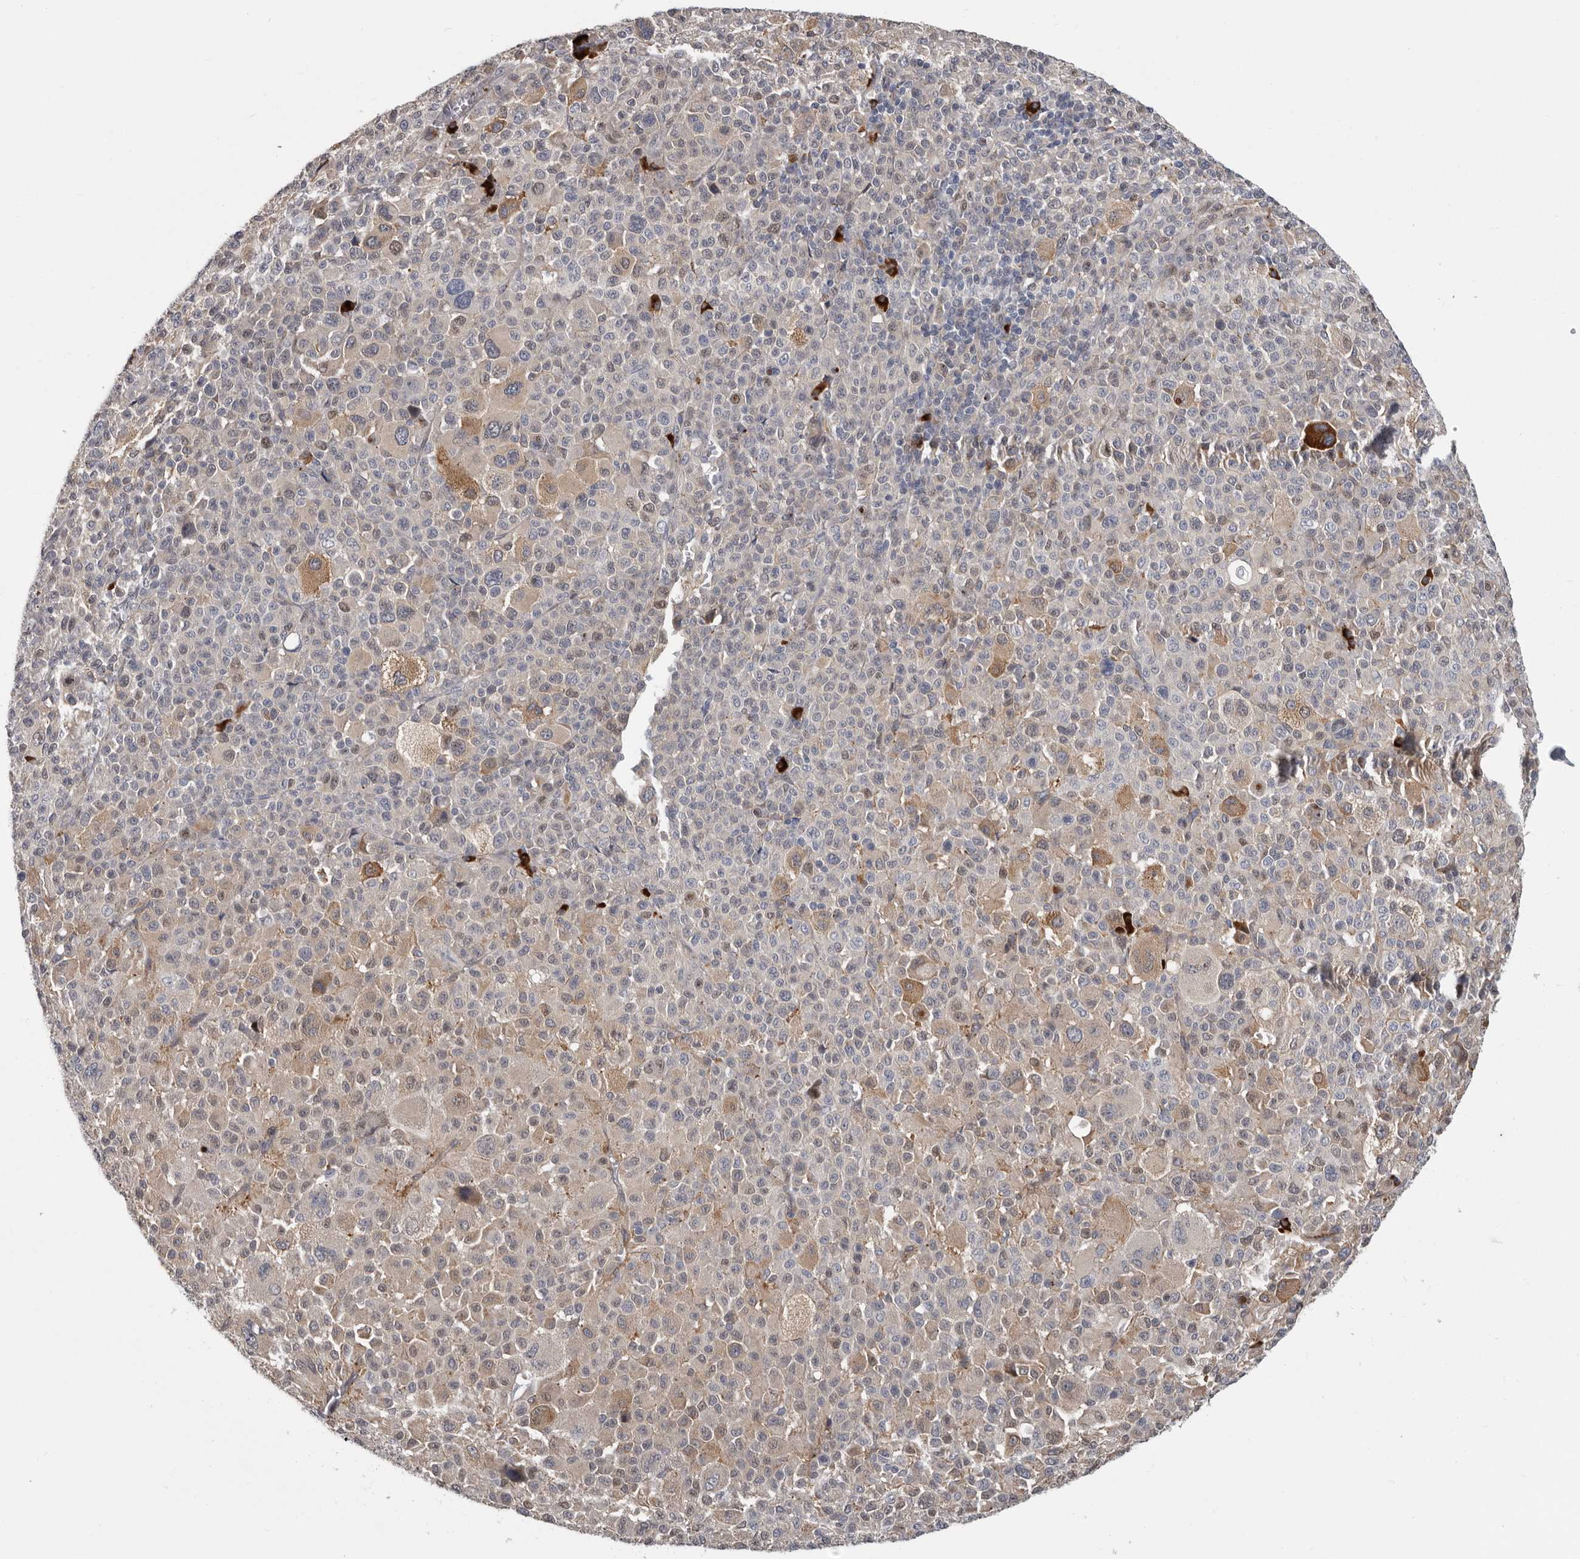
{"staining": {"intensity": "moderate", "quantity": "<25%", "location": "cytoplasmic/membranous"}, "tissue": "melanoma", "cell_type": "Tumor cells", "image_type": "cancer", "snomed": [{"axis": "morphology", "description": "Malignant melanoma, Metastatic site"}, {"axis": "topography", "description": "Skin"}], "caption": "This histopathology image displays malignant melanoma (metastatic site) stained with immunohistochemistry to label a protein in brown. The cytoplasmic/membranous of tumor cells show moderate positivity for the protein. Nuclei are counter-stained blue.", "gene": "ATXN3L", "patient": {"sex": "female", "age": 74}}